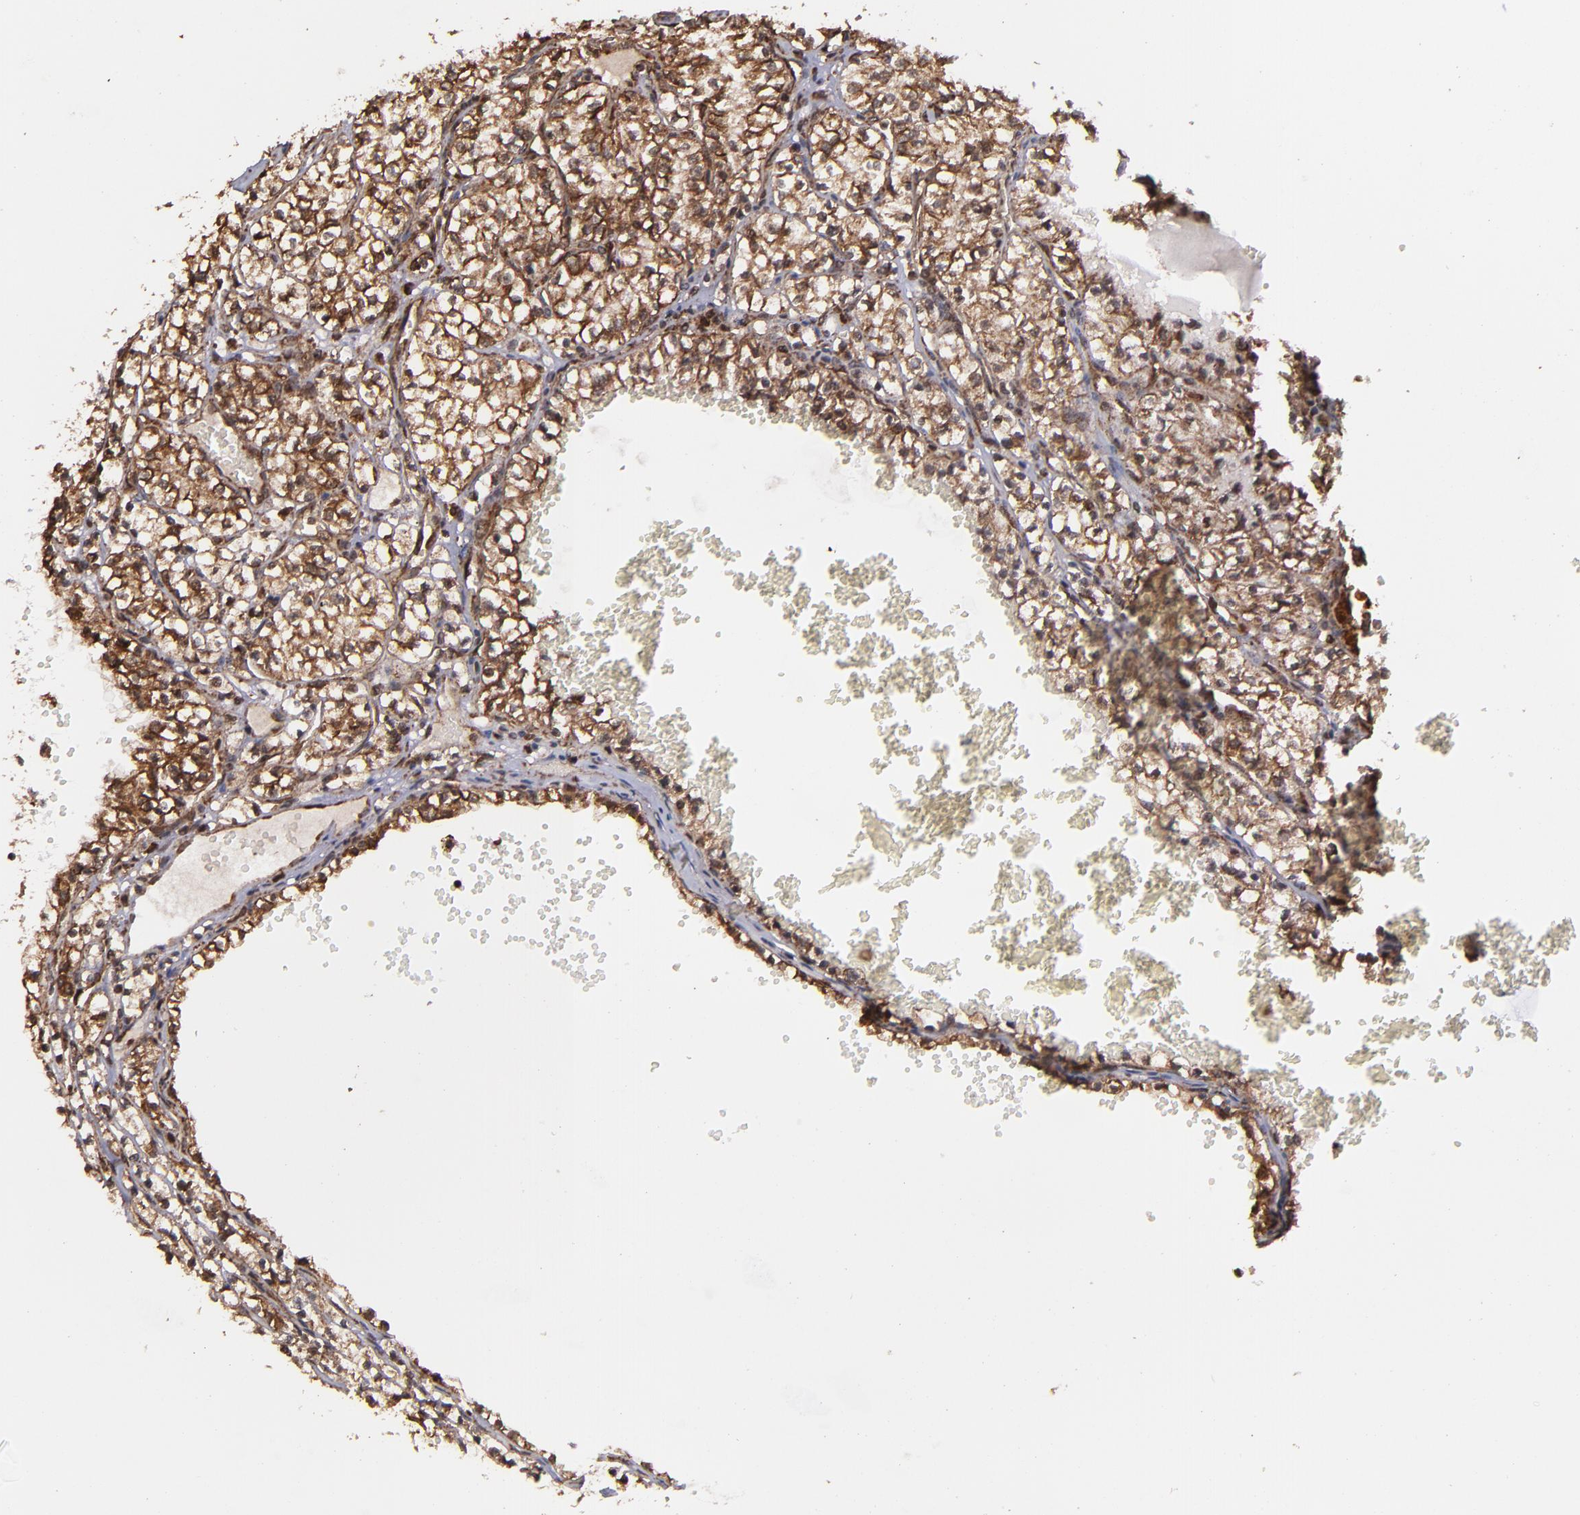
{"staining": {"intensity": "strong", "quantity": ">75%", "location": "cytoplasmic/membranous,nuclear"}, "tissue": "renal cancer", "cell_type": "Tumor cells", "image_type": "cancer", "snomed": [{"axis": "morphology", "description": "Adenocarcinoma, NOS"}, {"axis": "topography", "description": "Kidney"}], "caption": "This is a micrograph of immunohistochemistry staining of renal adenocarcinoma, which shows strong positivity in the cytoplasmic/membranous and nuclear of tumor cells.", "gene": "EIF4ENIF1", "patient": {"sex": "male", "age": 61}}